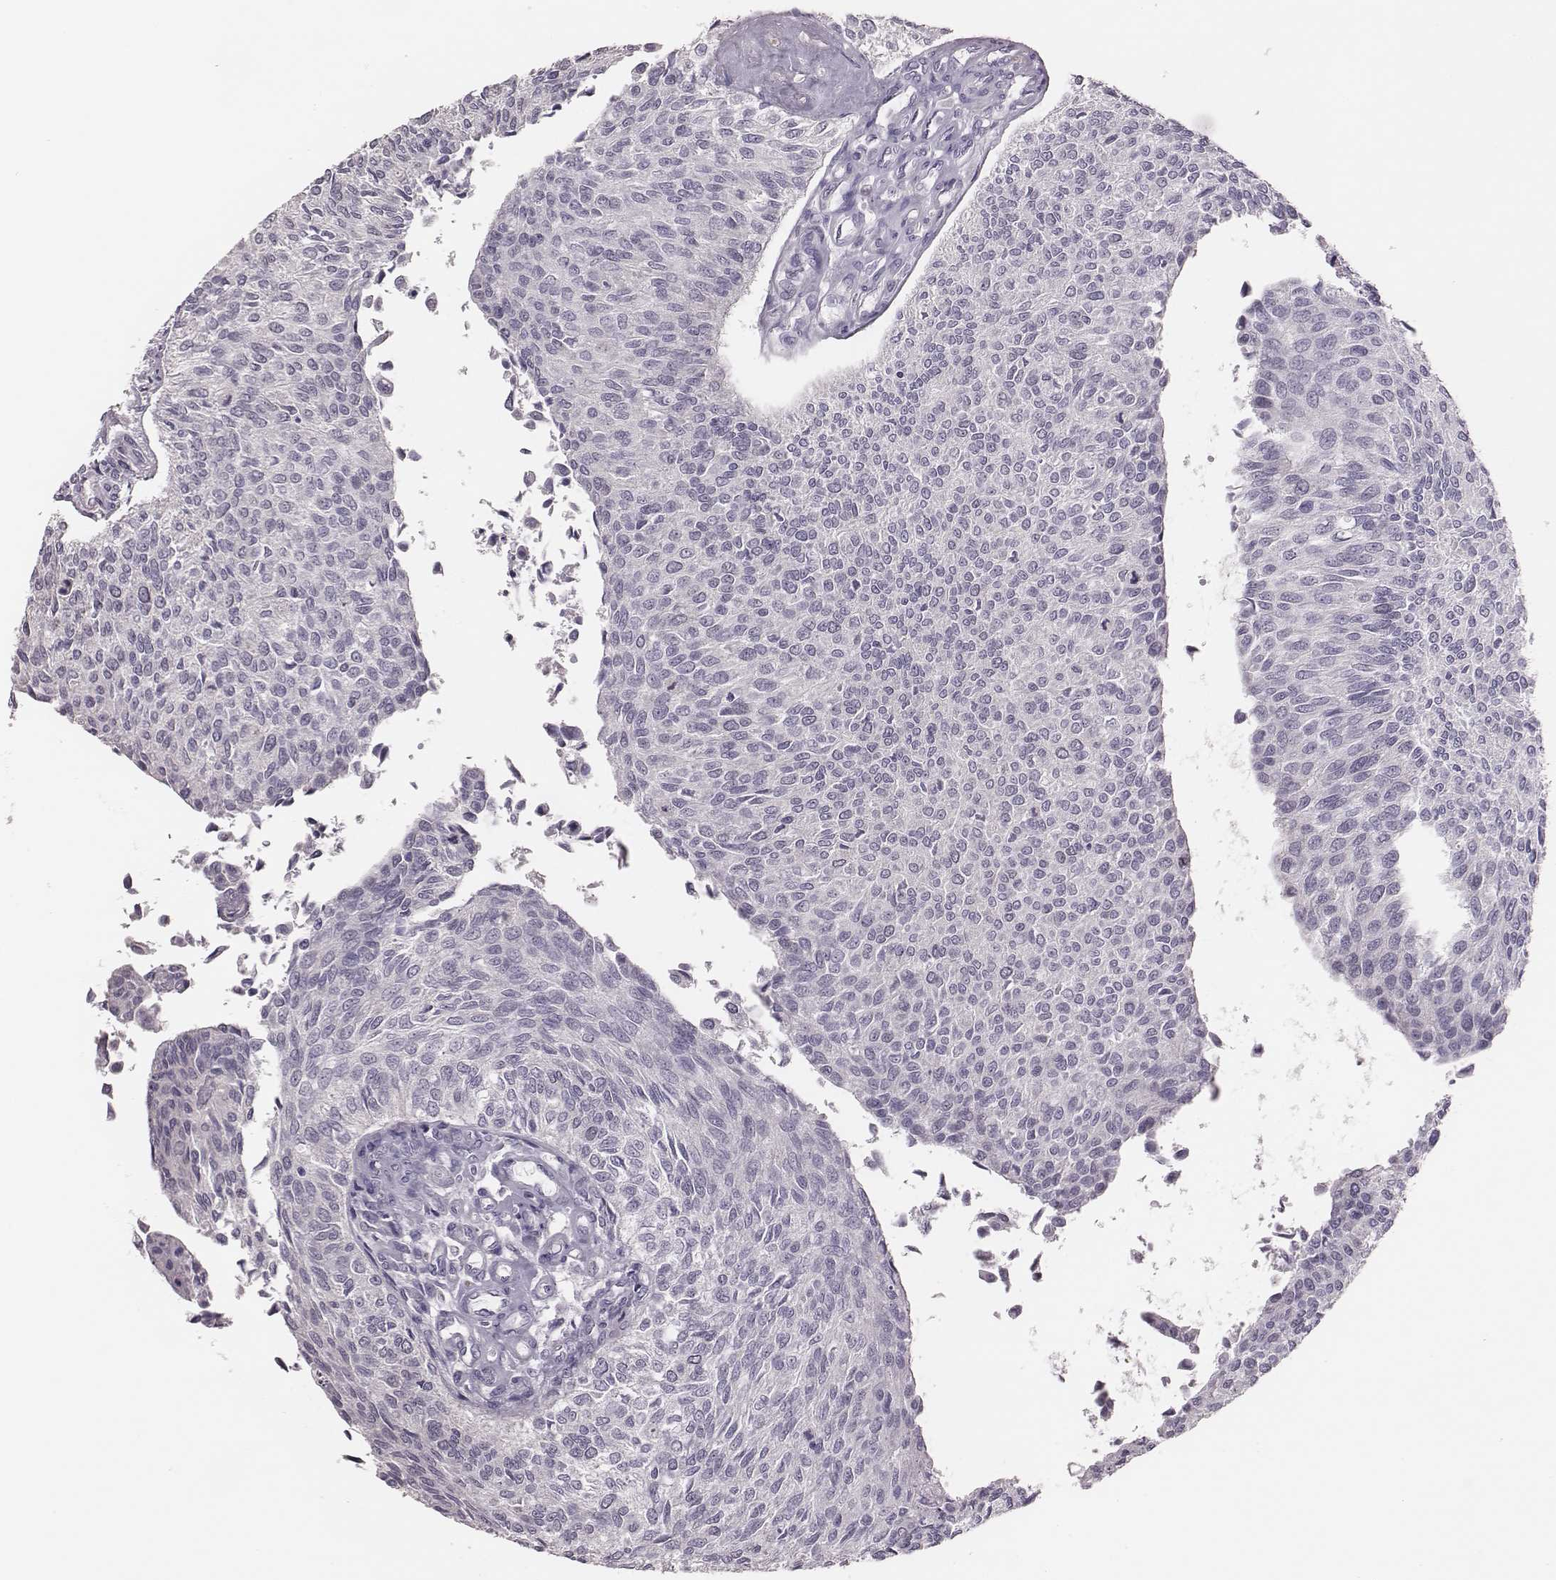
{"staining": {"intensity": "negative", "quantity": "none", "location": "none"}, "tissue": "urothelial cancer", "cell_type": "Tumor cells", "image_type": "cancer", "snomed": [{"axis": "morphology", "description": "Urothelial carcinoma, NOS"}, {"axis": "topography", "description": "Urinary bladder"}], "caption": "There is no significant positivity in tumor cells of transitional cell carcinoma. (Brightfield microscopy of DAB (3,3'-diaminobenzidine) immunohistochemistry (IHC) at high magnification).", "gene": "PBK", "patient": {"sex": "male", "age": 55}}